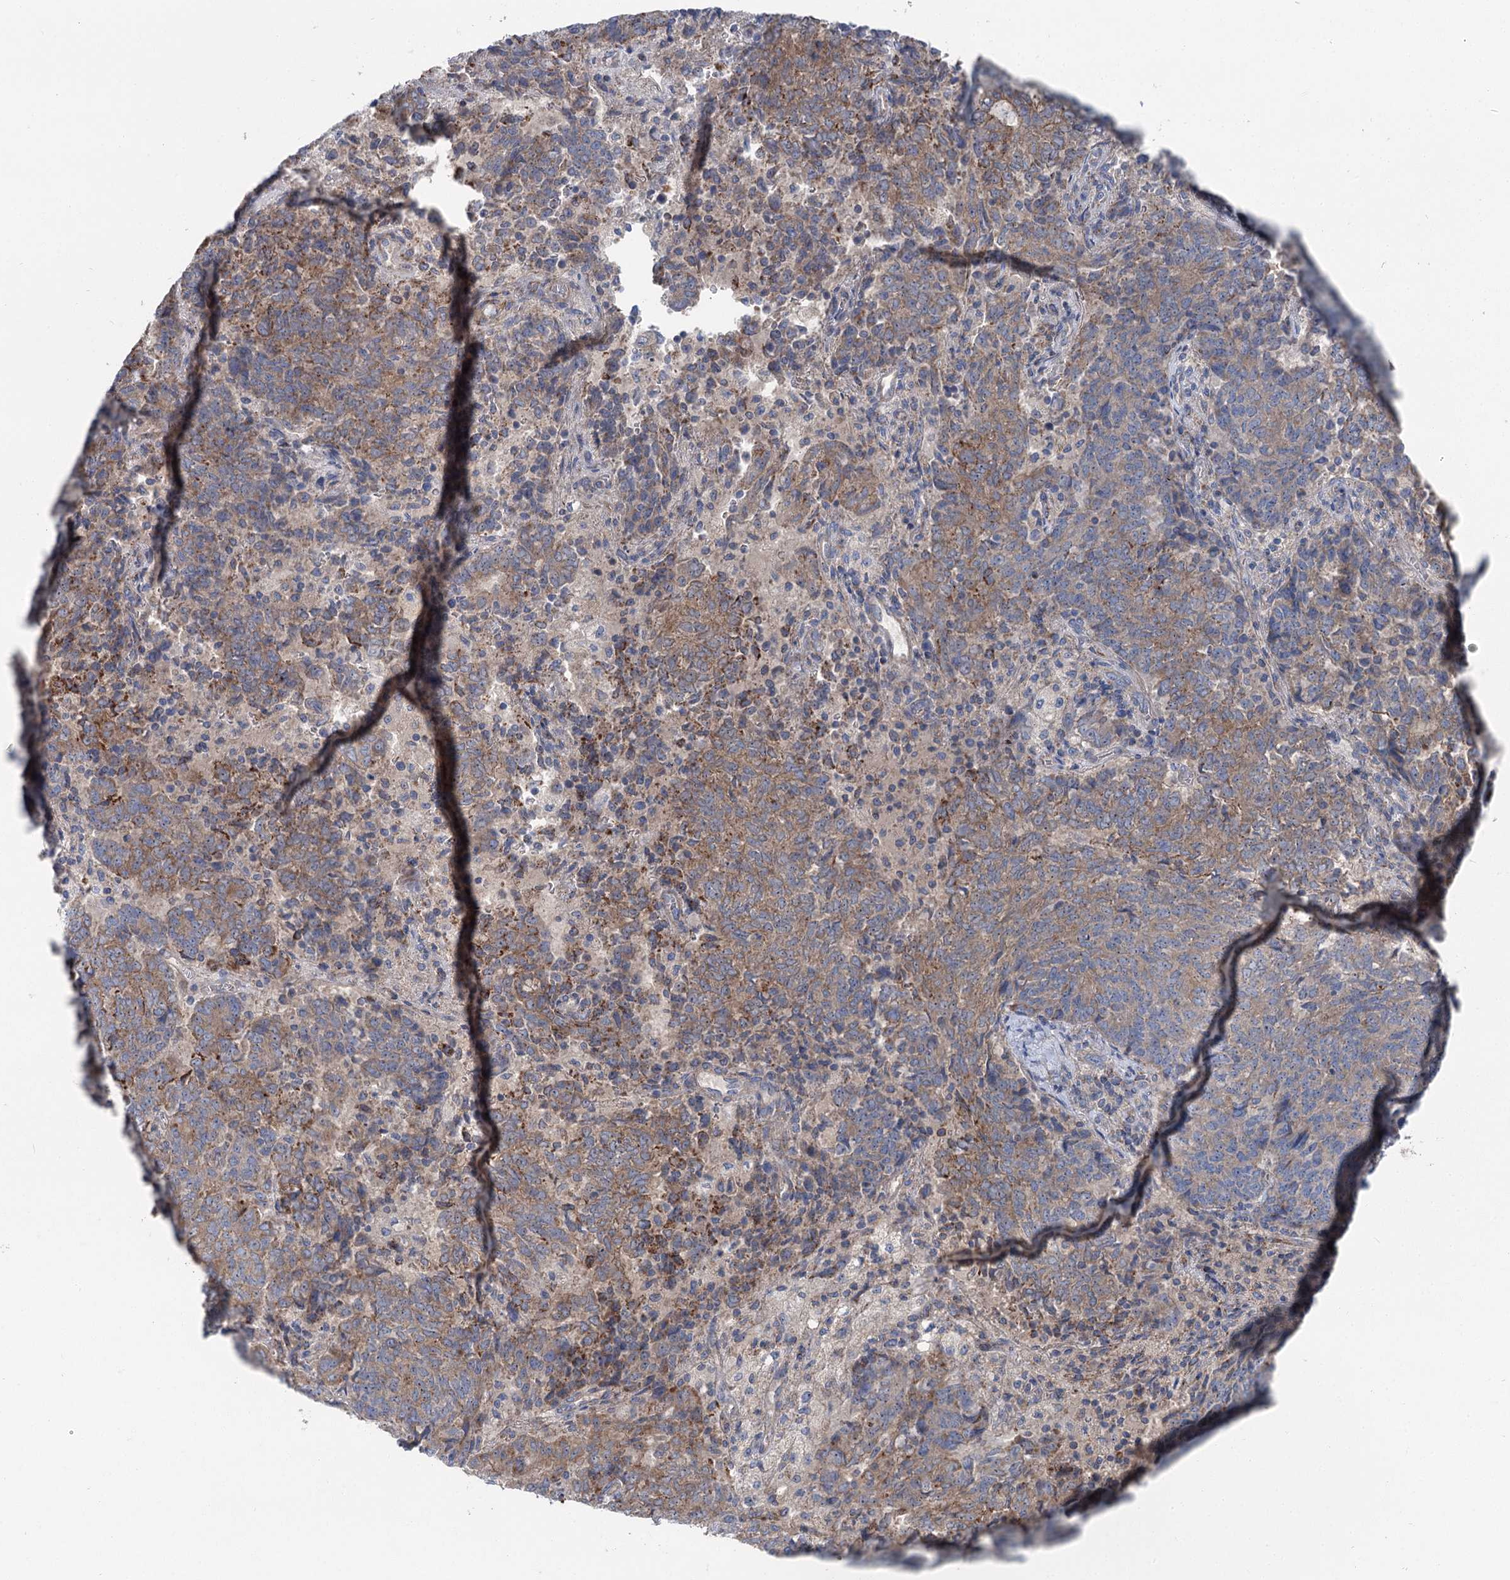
{"staining": {"intensity": "weak", "quantity": "25%-75%", "location": "cytoplasmic/membranous"}, "tissue": "endometrial cancer", "cell_type": "Tumor cells", "image_type": "cancer", "snomed": [{"axis": "morphology", "description": "Adenocarcinoma, NOS"}, {"axis": "topography", "description": "Endometrium"}], "caption": "IHC histopathology image of neoplastic tissue: adenocarcinoma (endometrial) stained using IHC exhibits low levels of weak protein expression localized specifically in the cytoplasmic/membranous of tumor cells, appearing as a cytoplasmic/membranous brown color.", "gene": "MARK2", "patient": {"sex": "female", "age": 80}}